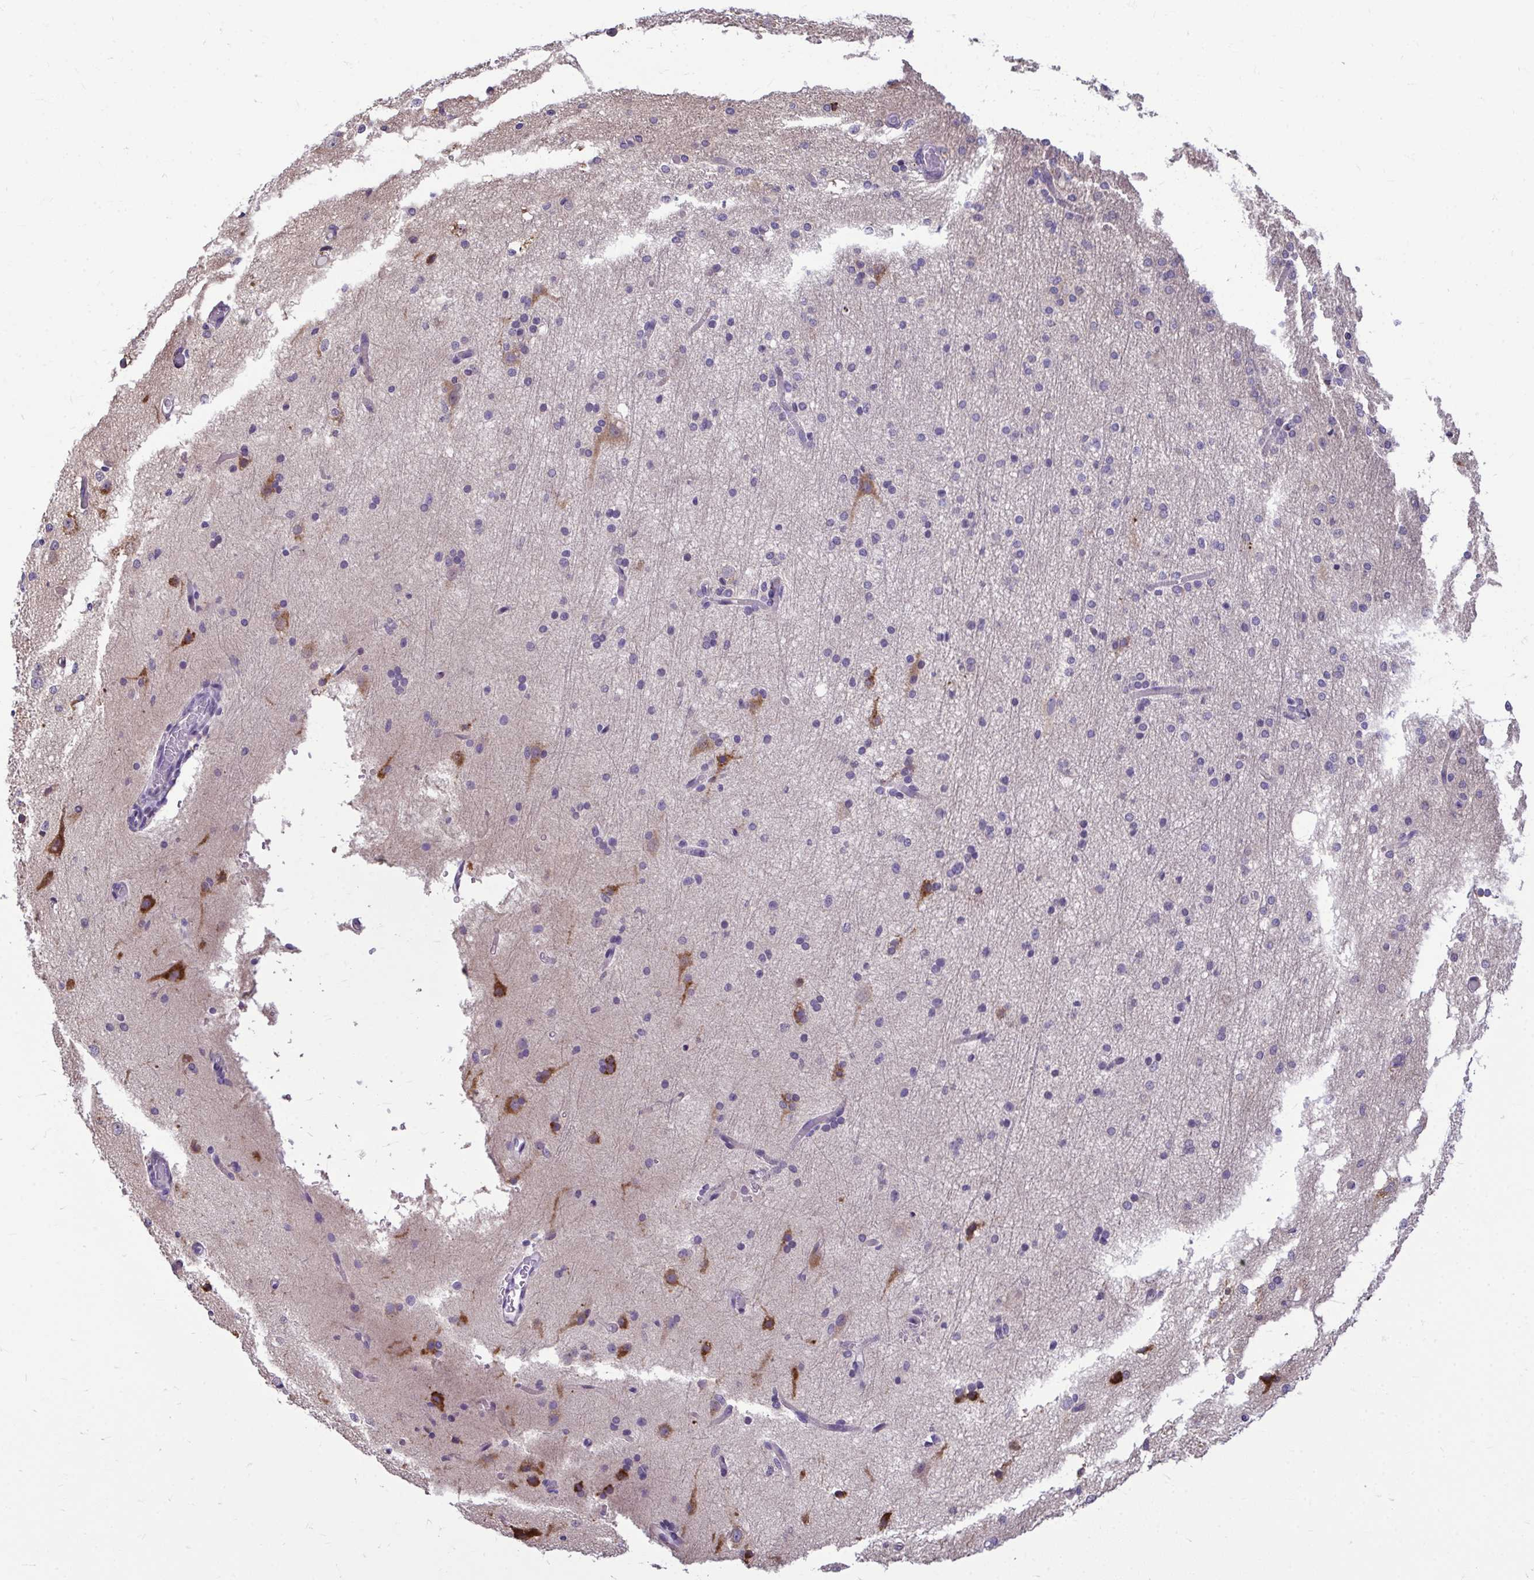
{"staining": {"intensity": "negative", "quantity": "none", "location": "none"}, "tissue": "cerebral cortex", "cell_type": "Endothelial cells", "image_type": "normal", "snomed": [{"axis": "morphology", "description": "Normal tissue, NOS"}, {"axis": "morphology", "description": "Inflammation, NOS"}, {"axis": "topography", "description": "Cerebral cortex"}], "caption": "This is an IHC photomicrograph of normal human cerebral cortex. There is no staining in endothelial cells.", "gene": "SERPINI1", "patient": {"sex": "male", "age": 6}}